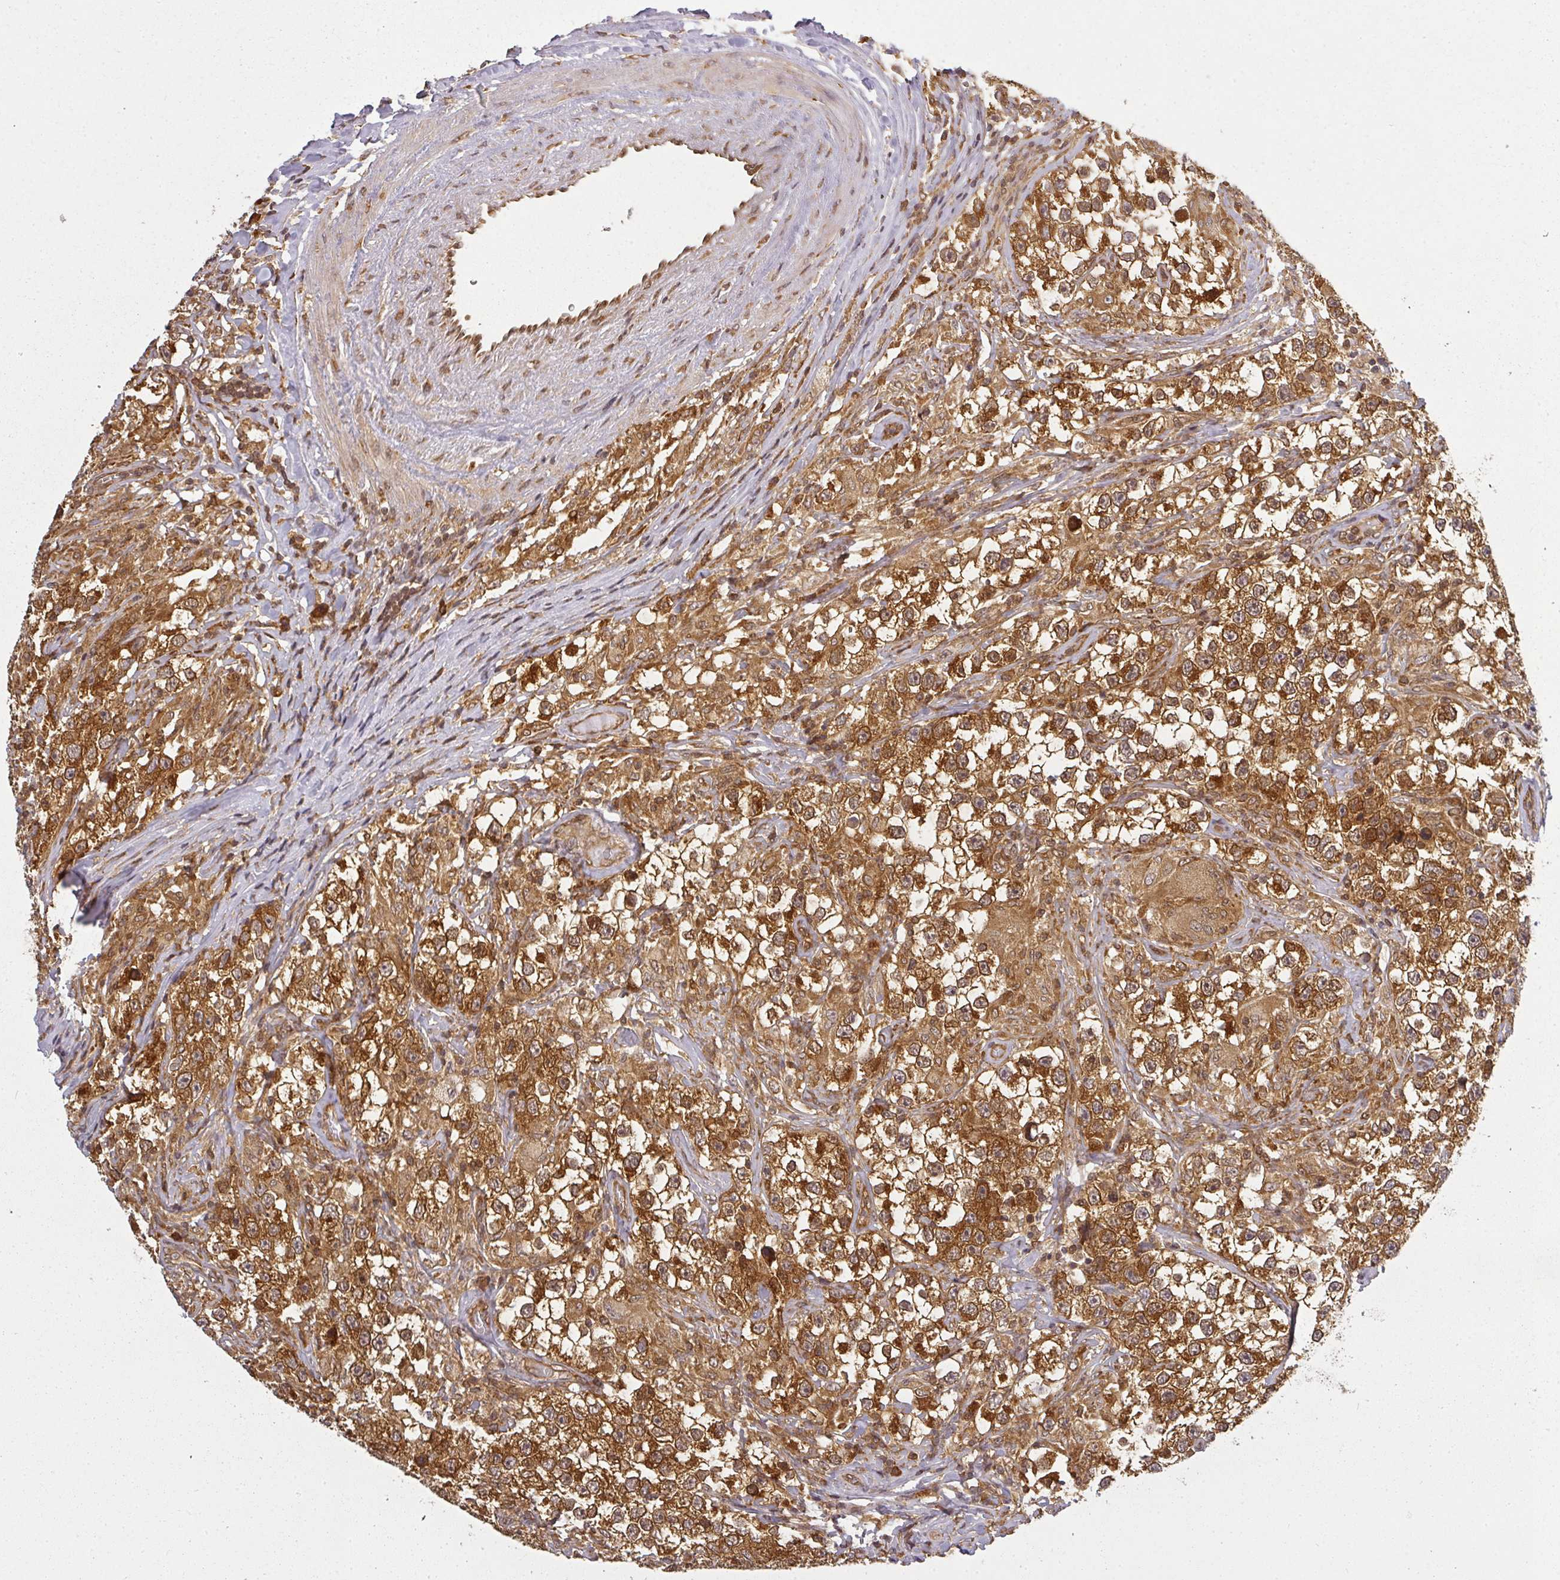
{"staining": {"intensity": "strong", "quantity": ">75%", "location": "cytoplasmic/membranous"}, "tissue": "testis cancer", "cell_type": "Tumor cells", "image_type": "cancer", "snomed": [{"axis": "morphology", "description": "Seminoma, NOS"}, {"axis": "topography", "description": "Testis"}], "caption": "IHC image of human testis cancer stained for a protein (brown), which exhibits high levels of strong cytoplasmic/membranous expression in approximately >75% of tumor cells.", "gene": "PPP6R3", "patient": {"sex": "male", "age": 46}}